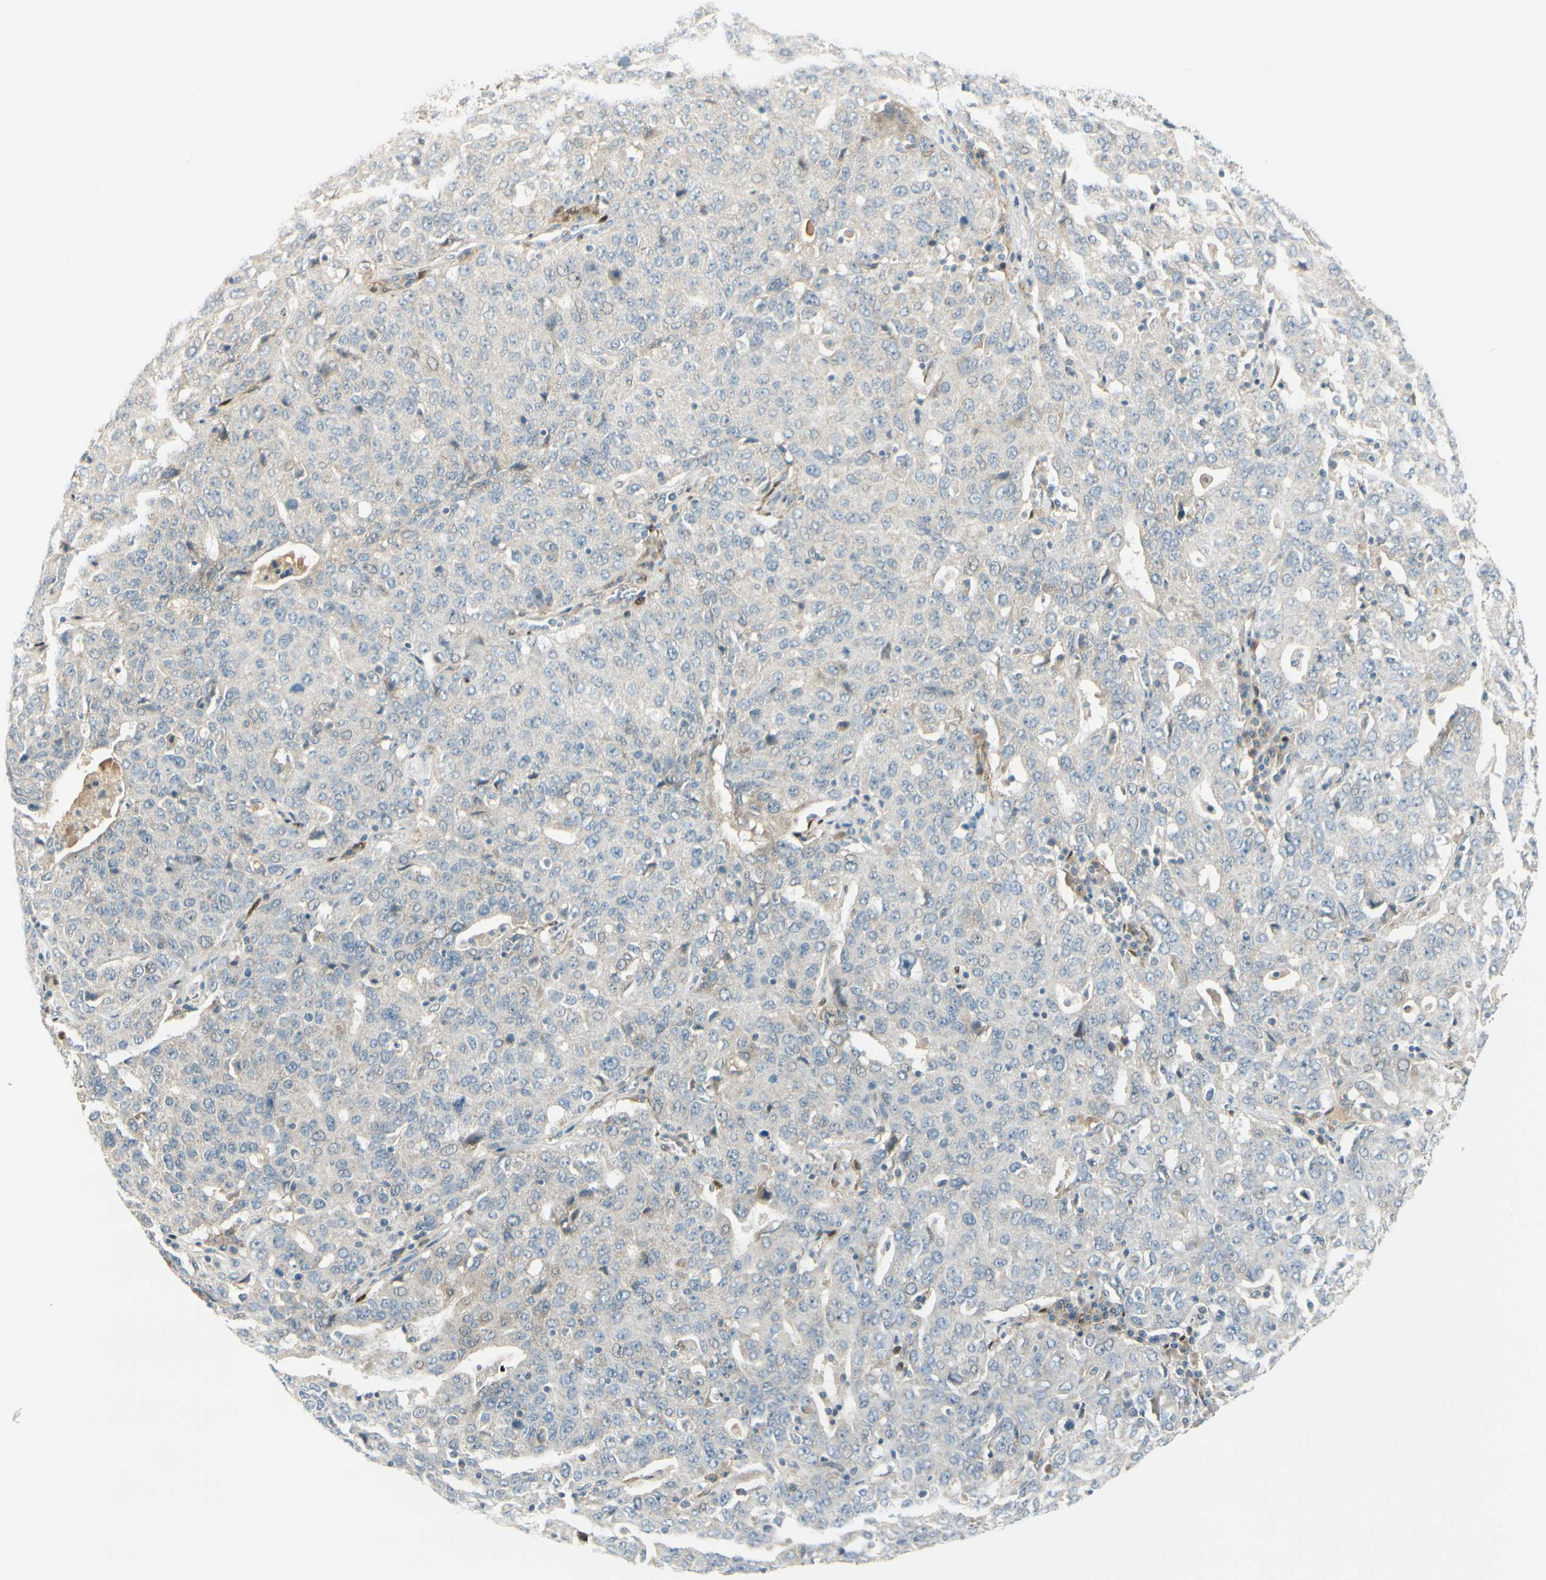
{"staining": {"intensity": "negative", "quantity": "none", "location": "none"}, "tissue": "ovarian cancer", "cell_type": "Tumor cells", "image_type": "cancer", "snomed": [{"axis": "morphology", "description": "Carcinoma, endometroid"}, {"axis": "topography", "description": "Ovary"}], "caption": "The photomicrograph displays no significant expression in tumor cells of endometroid carcinoma (ovarian).", "gene": "FHL2", "patient": {"sex": "female", "age": 62}}